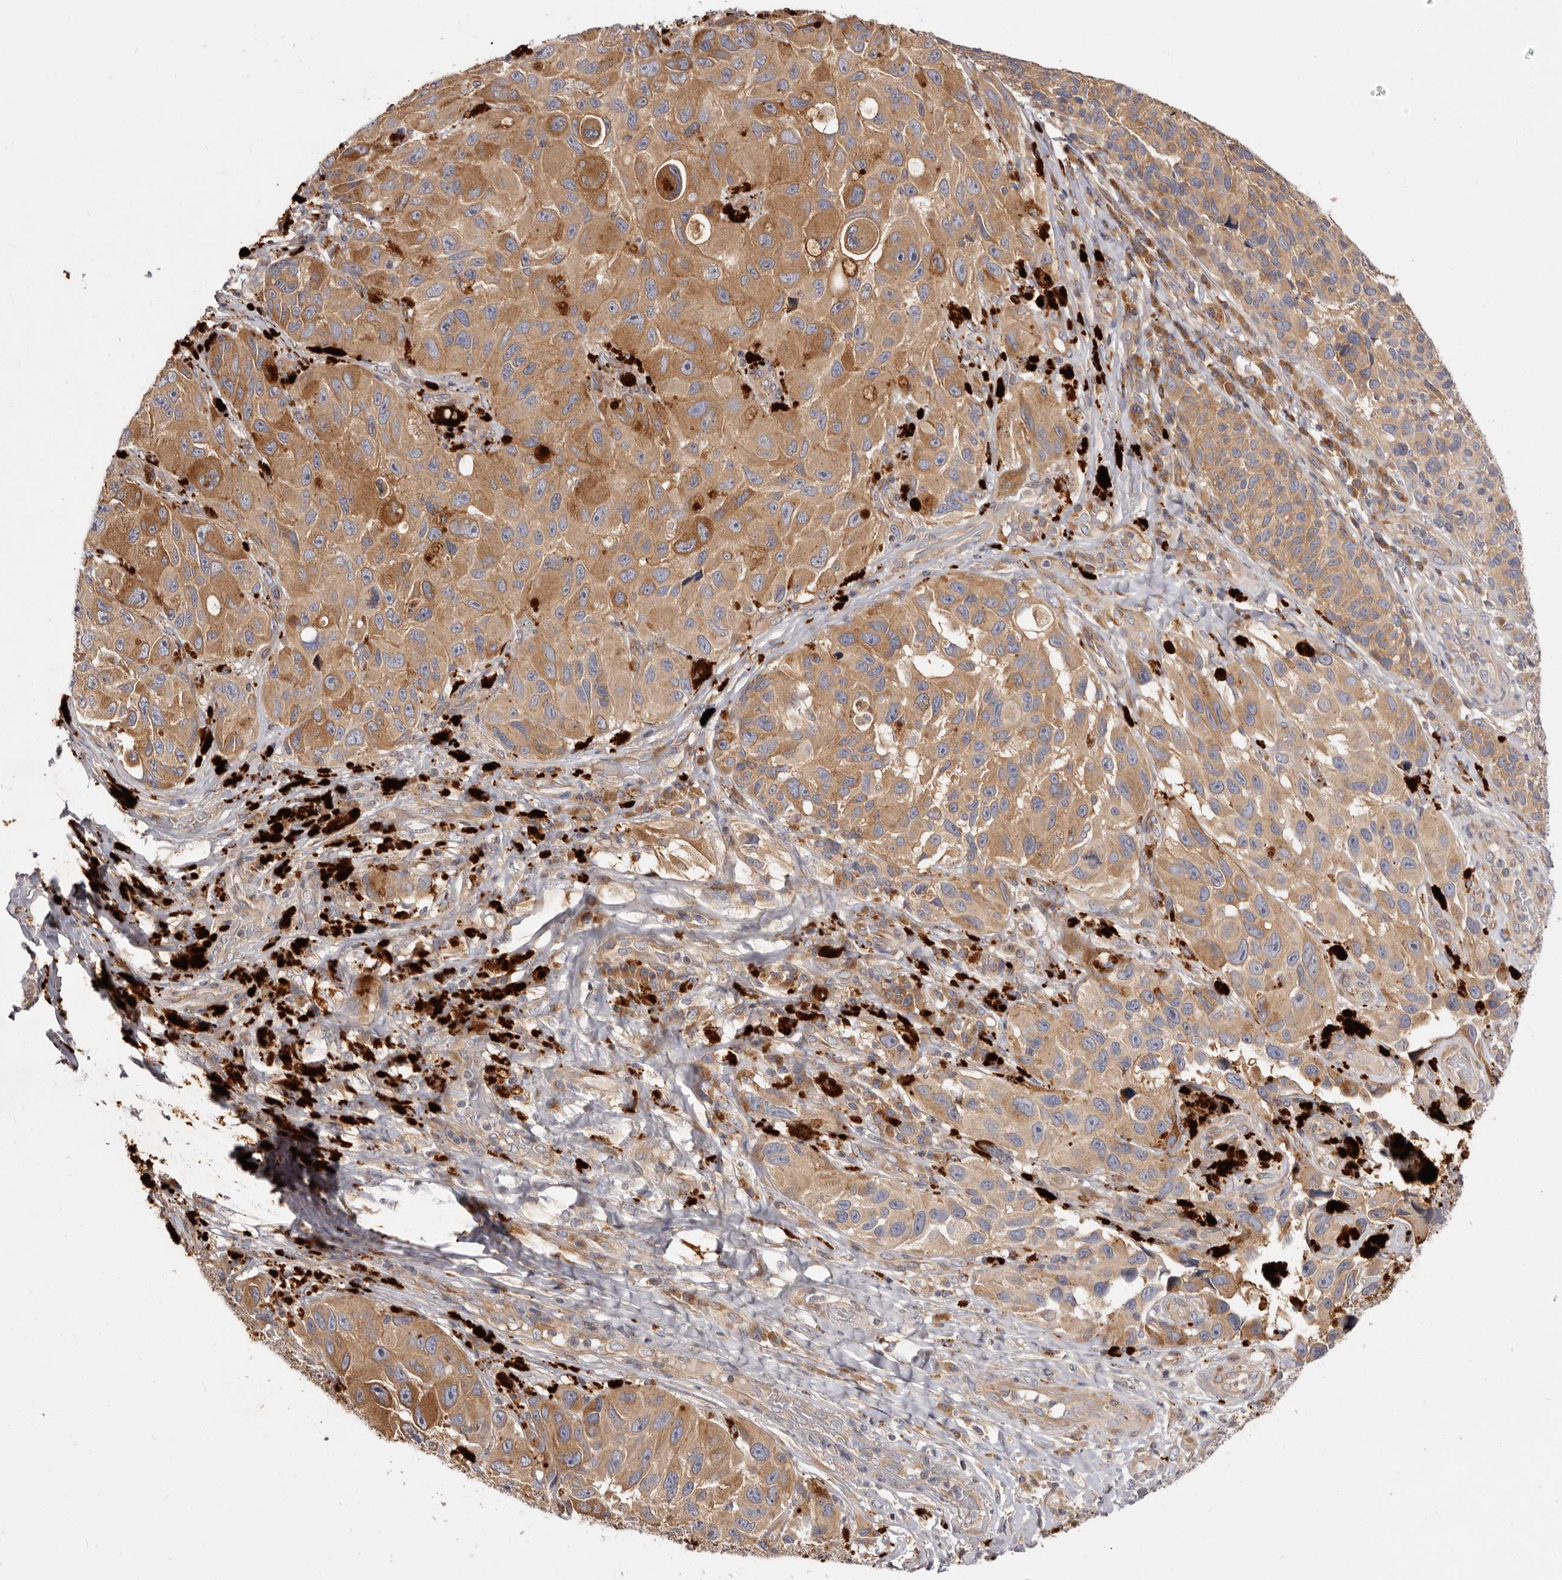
{"staining": {"intensity": "moderate", "quantity": ">75%", "location": "cytoplasmic/membranous"}, "tissue": "melanoma", "cell_type": "Tumor cells", "image_type": "cancer", "snomed": [{"axis": "morphology", "description": "Malignant melanoma, NOS"}, {"axis": "topography", "description": "Skin"}], "caption": "High-power microscopy captured an immunohistochemistry (IHC) image of malignant melanoma, revealing moderate cytoplasmic/membranous staining in approximately >75% of tumor cells.", "gene": "ADAMTS20", "patient": {"sex": "female", "age": 73}}